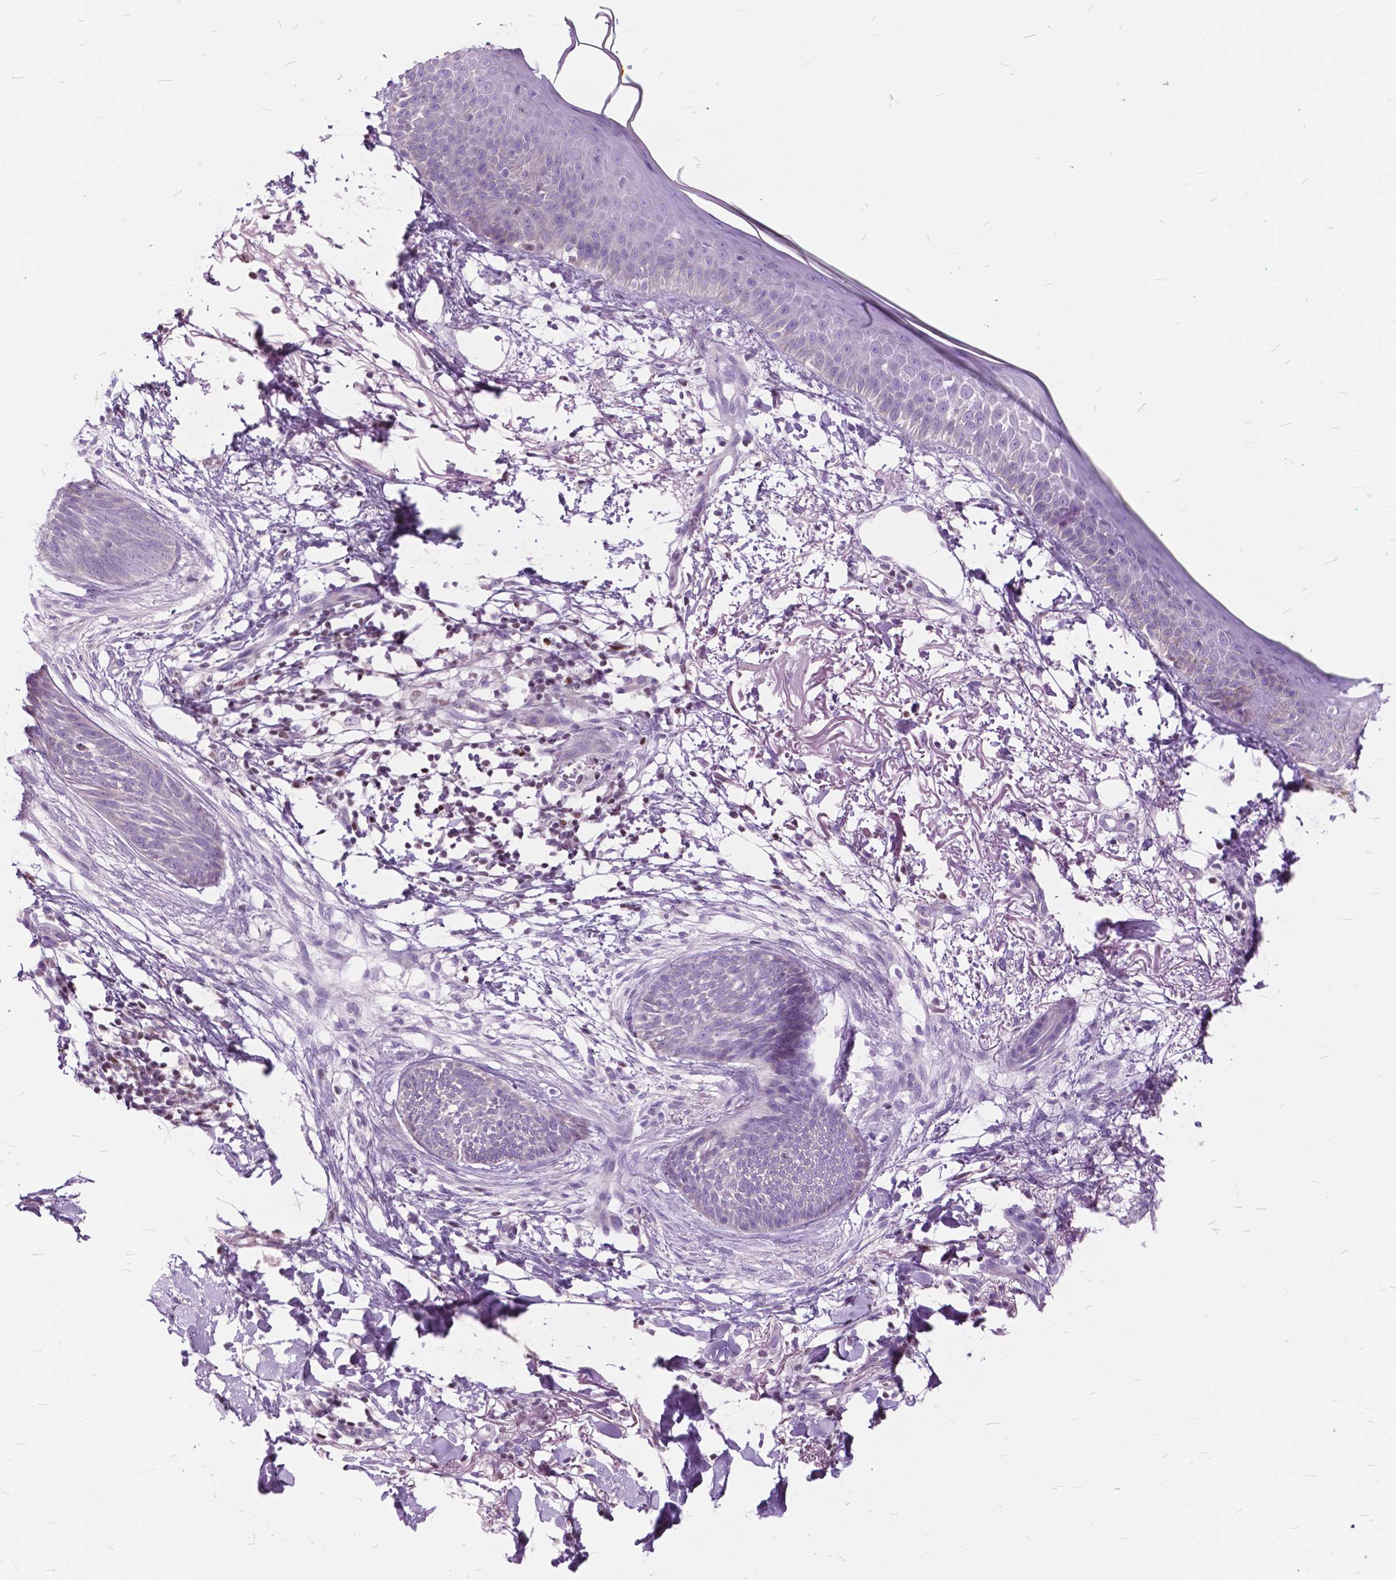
{"staining": {"intensity": "negative", "quantity": "none", "location": "none"}, "tissue": "skin cancer", "cell_type": "Tumor cells", "image_type": "cancer", "snomed": [{"axis": "morphology", "description": "Normal tissue, NOS"}, {"axis": "morphology", "description": "Basal cell carcinoma"}, {"axis": "topography", "description": "Skin"}], "caption": "This is a histopathology image of IHC staining of basal cell carcinoma (skin), which shows no expression in tumor cells.", "gene": "SP140", "patient": {"sex": "male", "age": 84}}